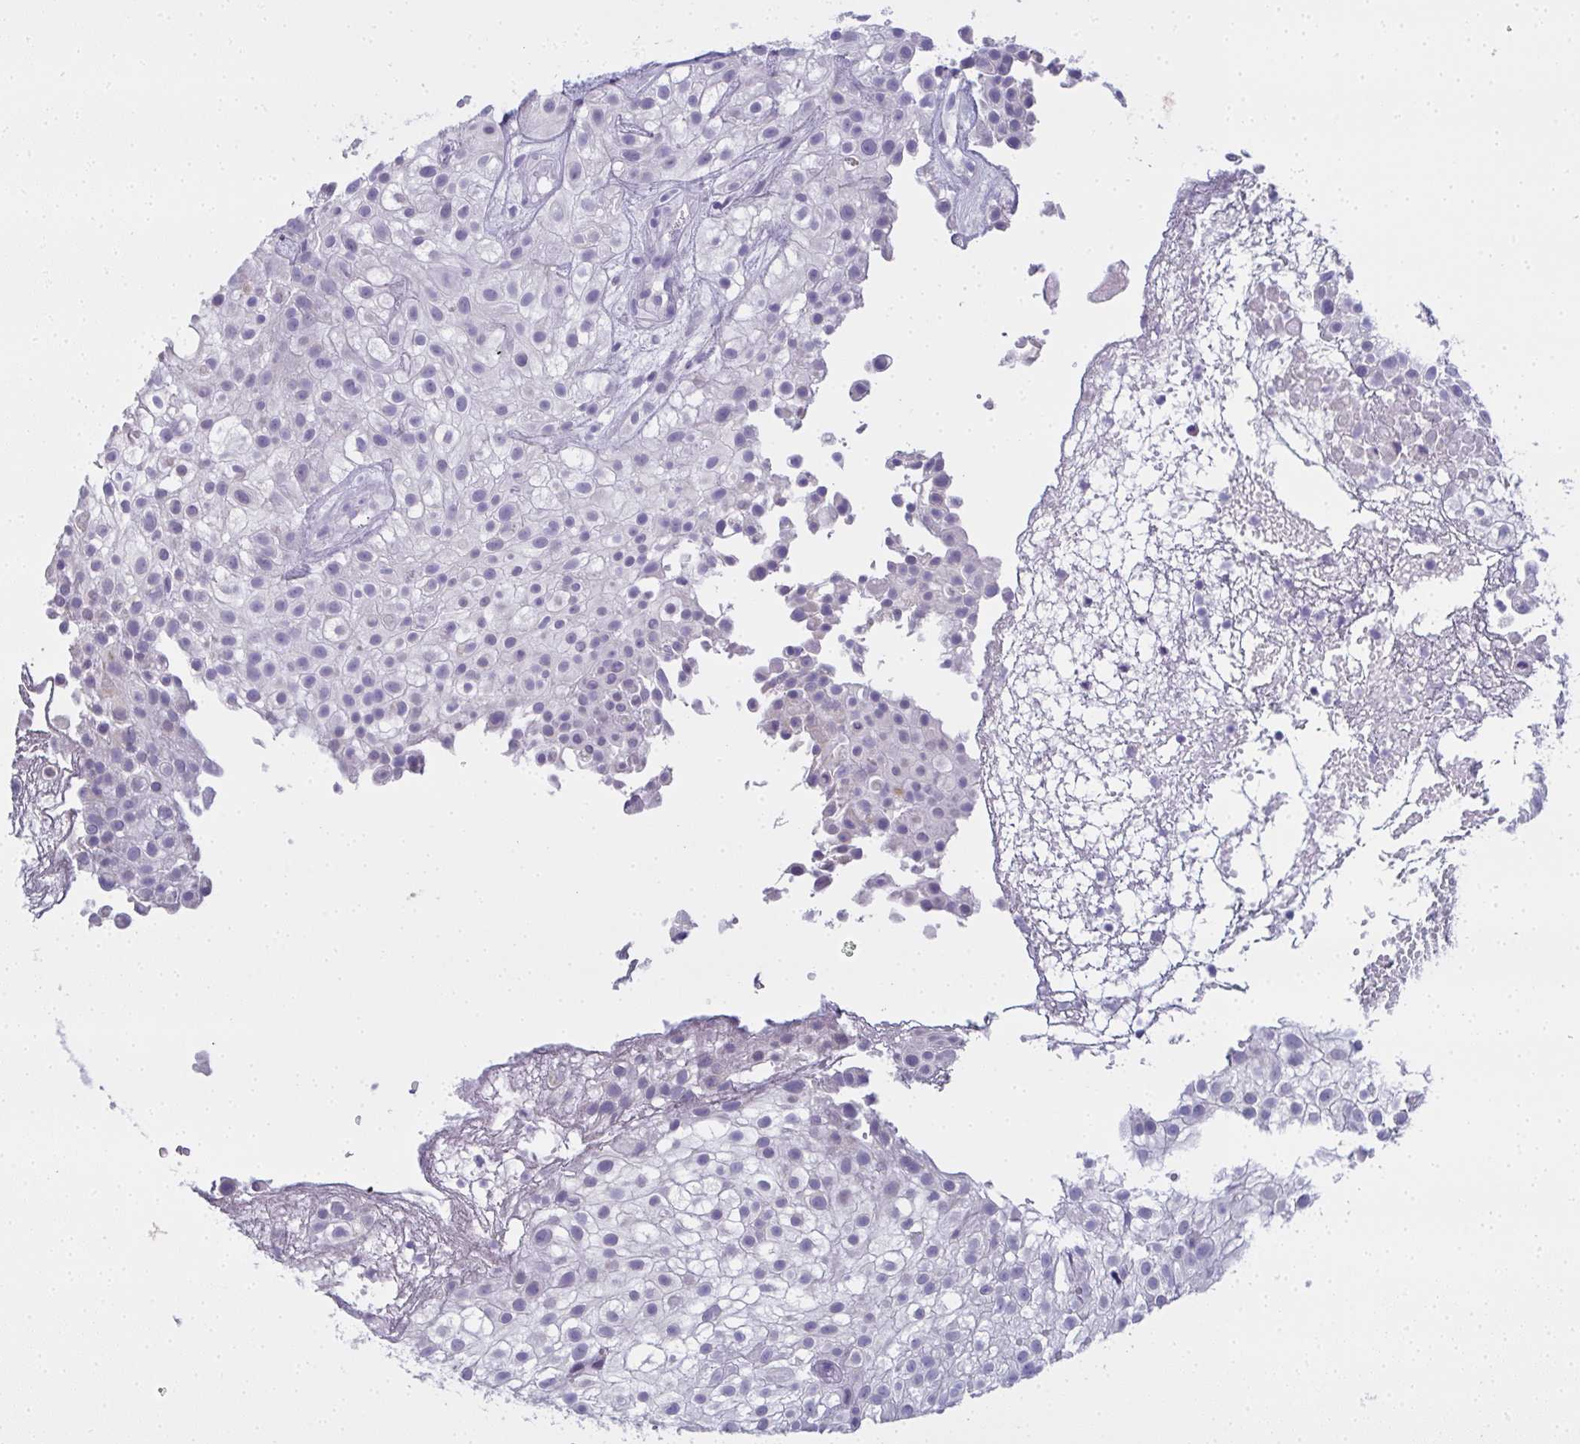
{"staining": {"intensity": "negative", "quantity": "none", "location": "none"}, "tissue": "urothelial cancer", "cell_type": "Tumor cells", "image_type": "cancer", "snomed": [{"axis": "morphology", "description": "Urothelial carcinoma, High grade"}, {"axis": "topography", "description": "Urinary bladder"}], "caption": "Human high-grade urothelial carcinoma stained for a protein using immunohistochemistry (IHC) demonstrates no expression in tumor cells.", "gene": "SLC36A2", "patient": {"sex": "male", "age": 56}}